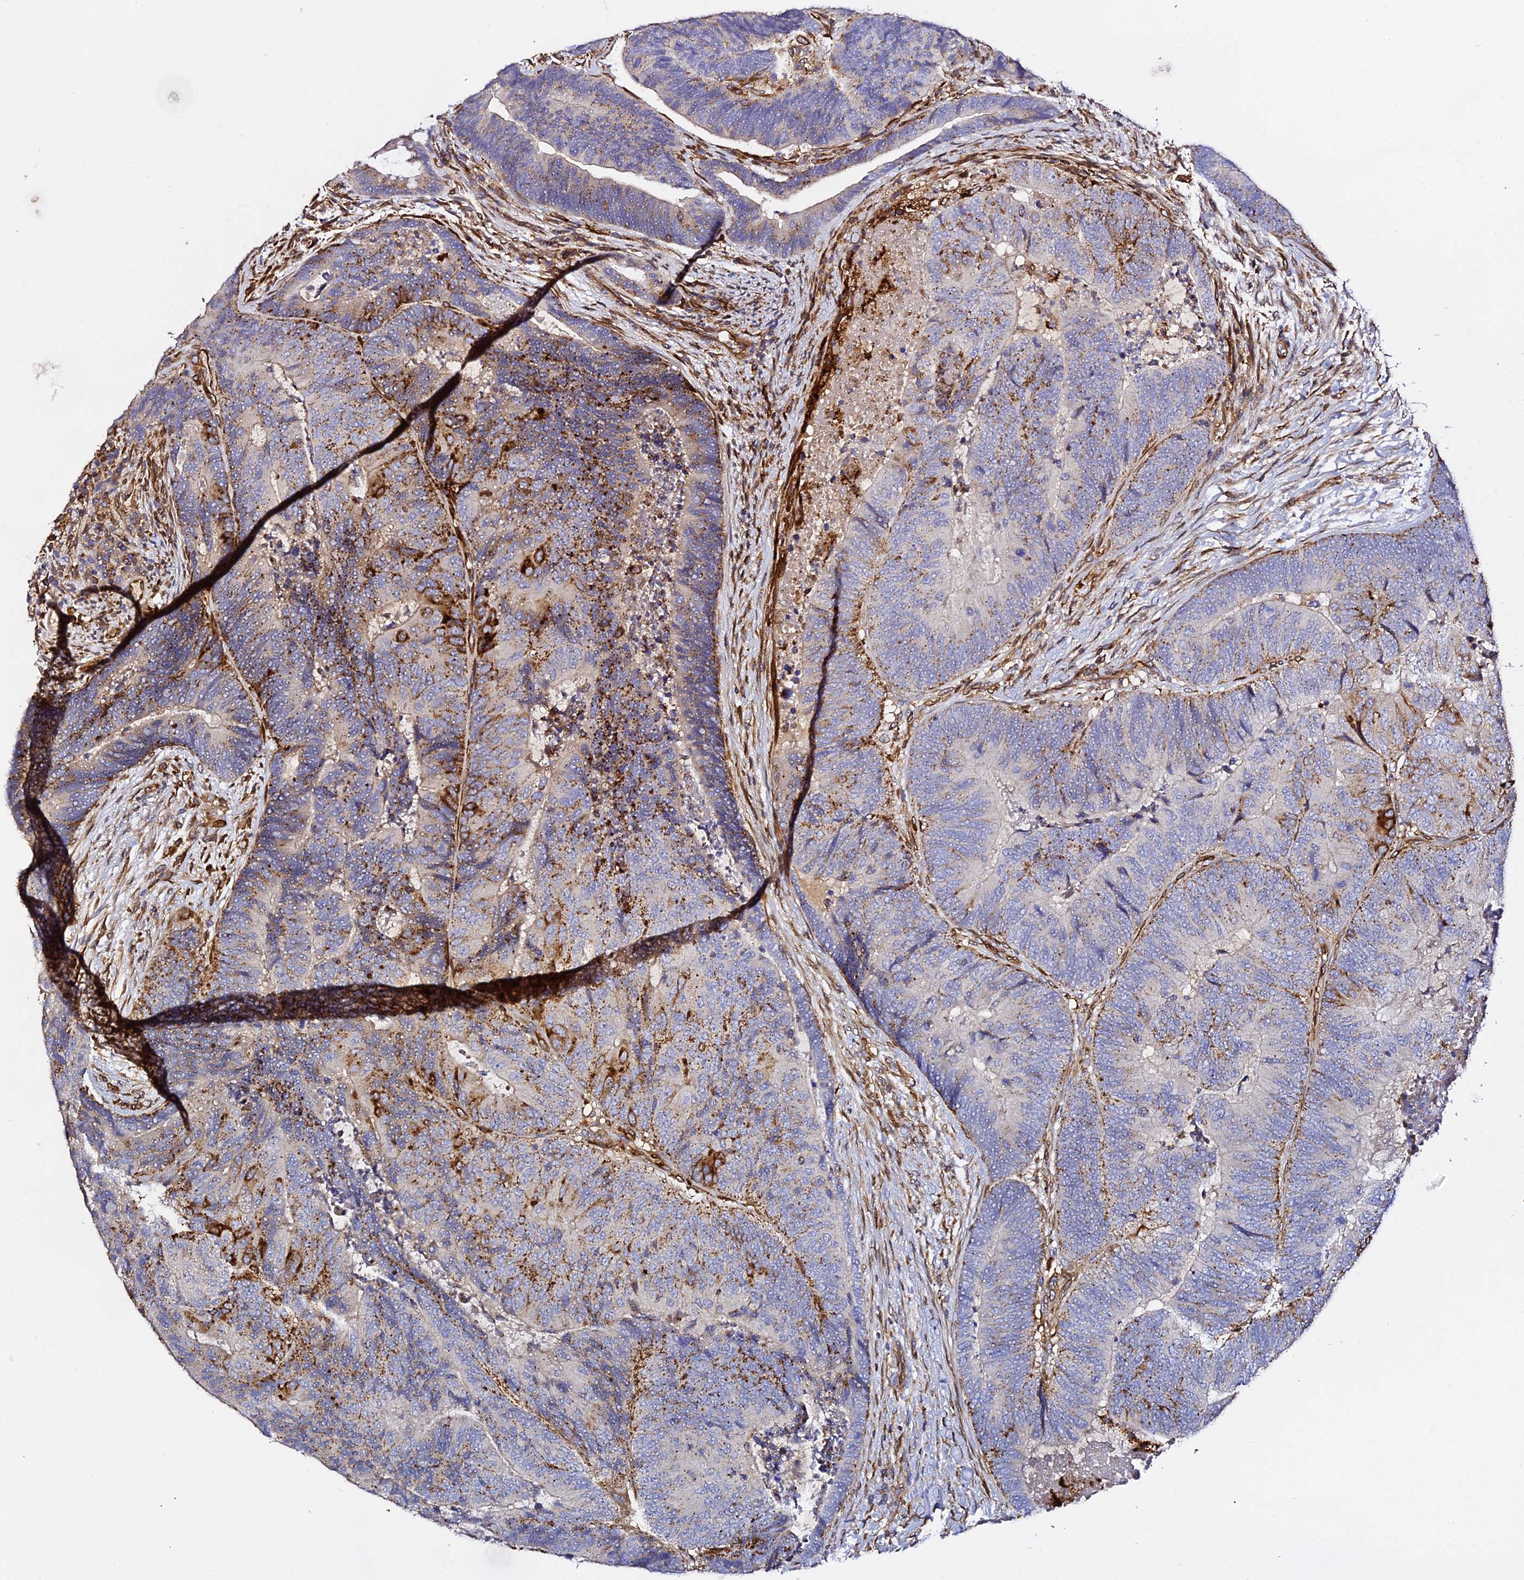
{"staining": {"intensity": "strong", "quantity": "<25%", "location": "cytoplasmic/membranous"}, "tissue": "colorectal cancer", "cell_type": "Tumor cells", "image_type": "cancer", "snomed": [{"axis": "morphology", "description": "Adenocarcinoma, NOS"}, {"axis": "topography", "description": "Colon"}], "caption": "An IHC micrograph of tumor tissue is shown. Protein staining in brown highlights strong cytoplasmic/membranous positivity in adenocarcinoma (colorectal) within tumor cells.", "gene": "TRPV2", "patient": {"sex": "female", "age": 67}}